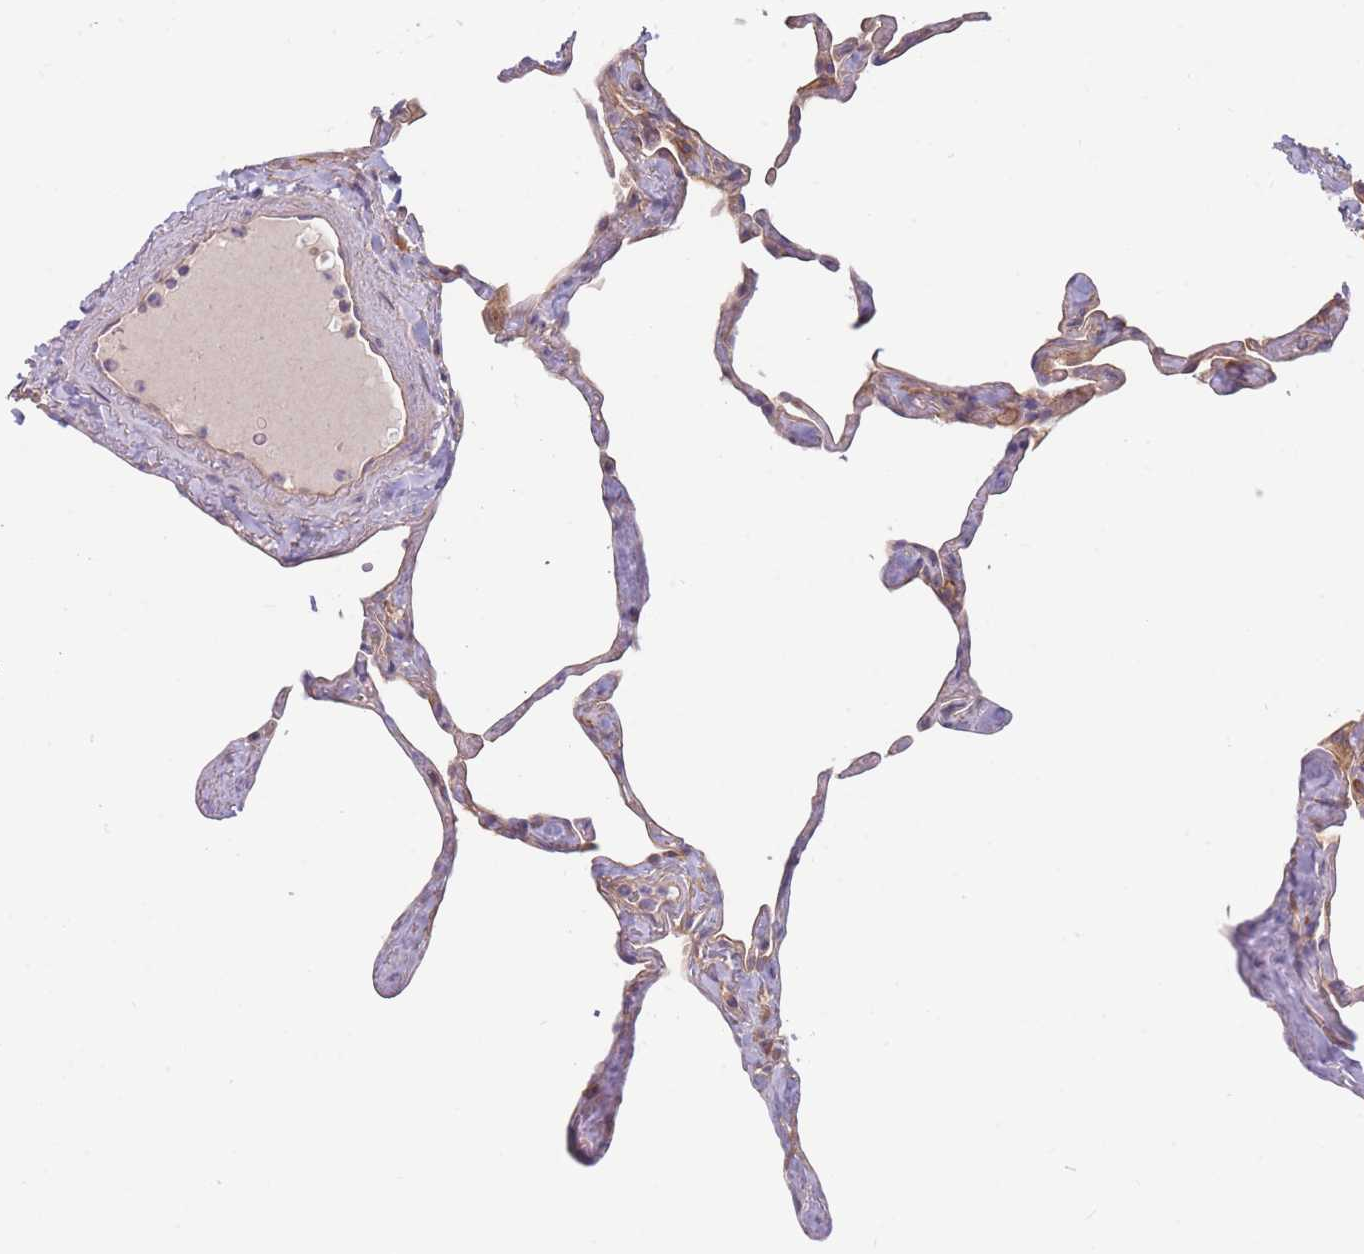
{"staining": {"intensity": "weak", "quantity": "<25%", "location": "cytoplasmic/membranous"}, "tissue": "lung", "cell_type": "Alveolar cells", "image_type": "normal", "snomed": [{"axis": "morphology", "description": "Normal tissue, NOS"}, {"axis": "topography", "description": "Lung"}], "caption": "Alveolar cells are negative for protein expression in normal human lung. Nuclei are stained in blue.", "gene": "WDR93", "patient": {"sex": "male", "age": 65}}